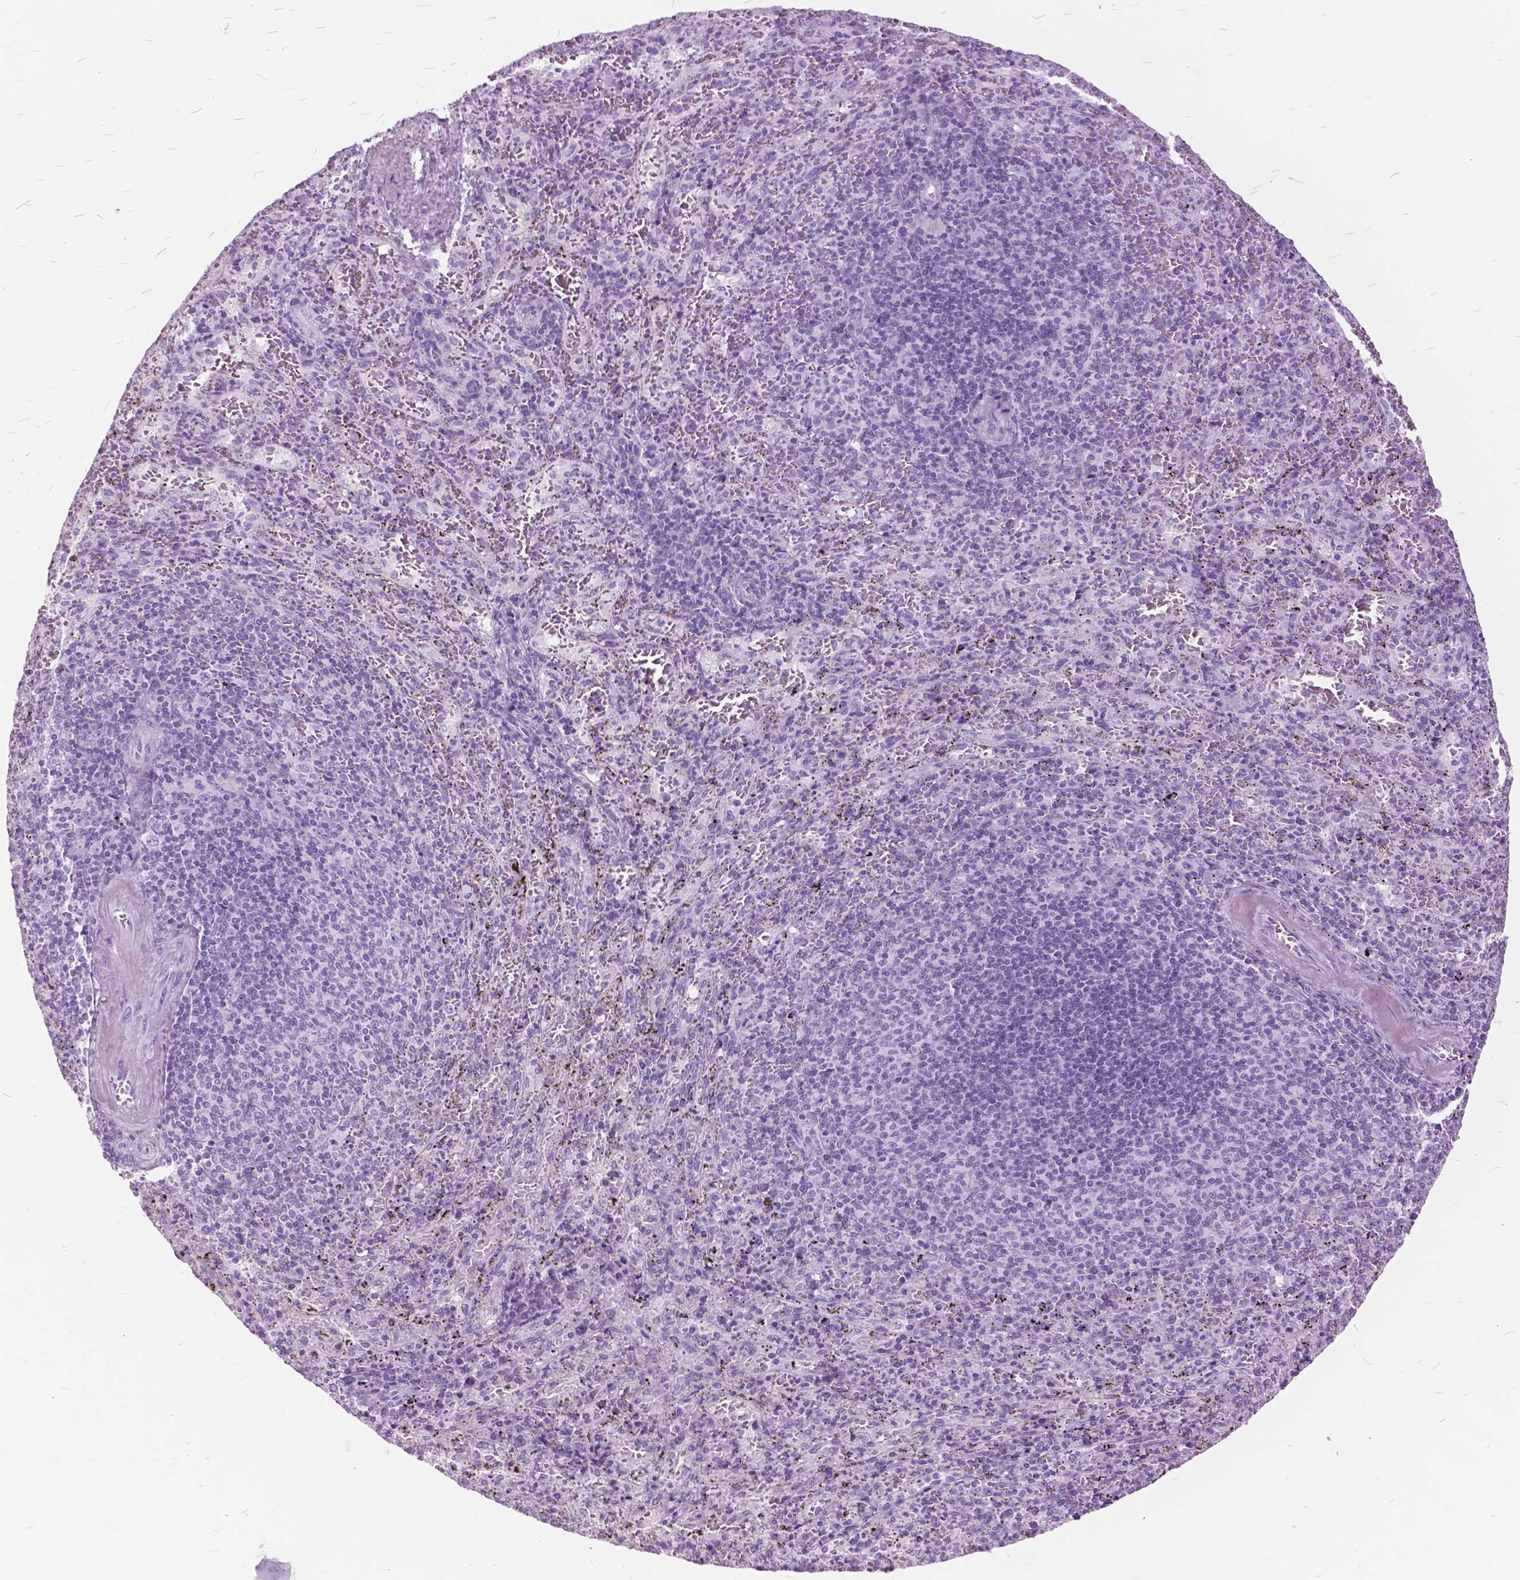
{"staining": {"intensity": "negative", "quantity": "none", "location": "none"}, "tissue": "spleen", "cell_type": "Cells in red pulp", "image_type": "normal", "snomed": [{"axis": "morphology", "description": "Normal tissue, NOS"}, {"axis": "topography", "description": "Spleen"}], "caption": "The photomicrograph exhibits no staining of cells in red pulp in benign spleen. (Stains: DAB (3,3'-diaminobenzidine) IHC with hematoxylin counter stain, Microscopy: brightfield microscopy at high magnification).", "gene": "GDF9", "patient": {"sex": "male", "age": 57}}